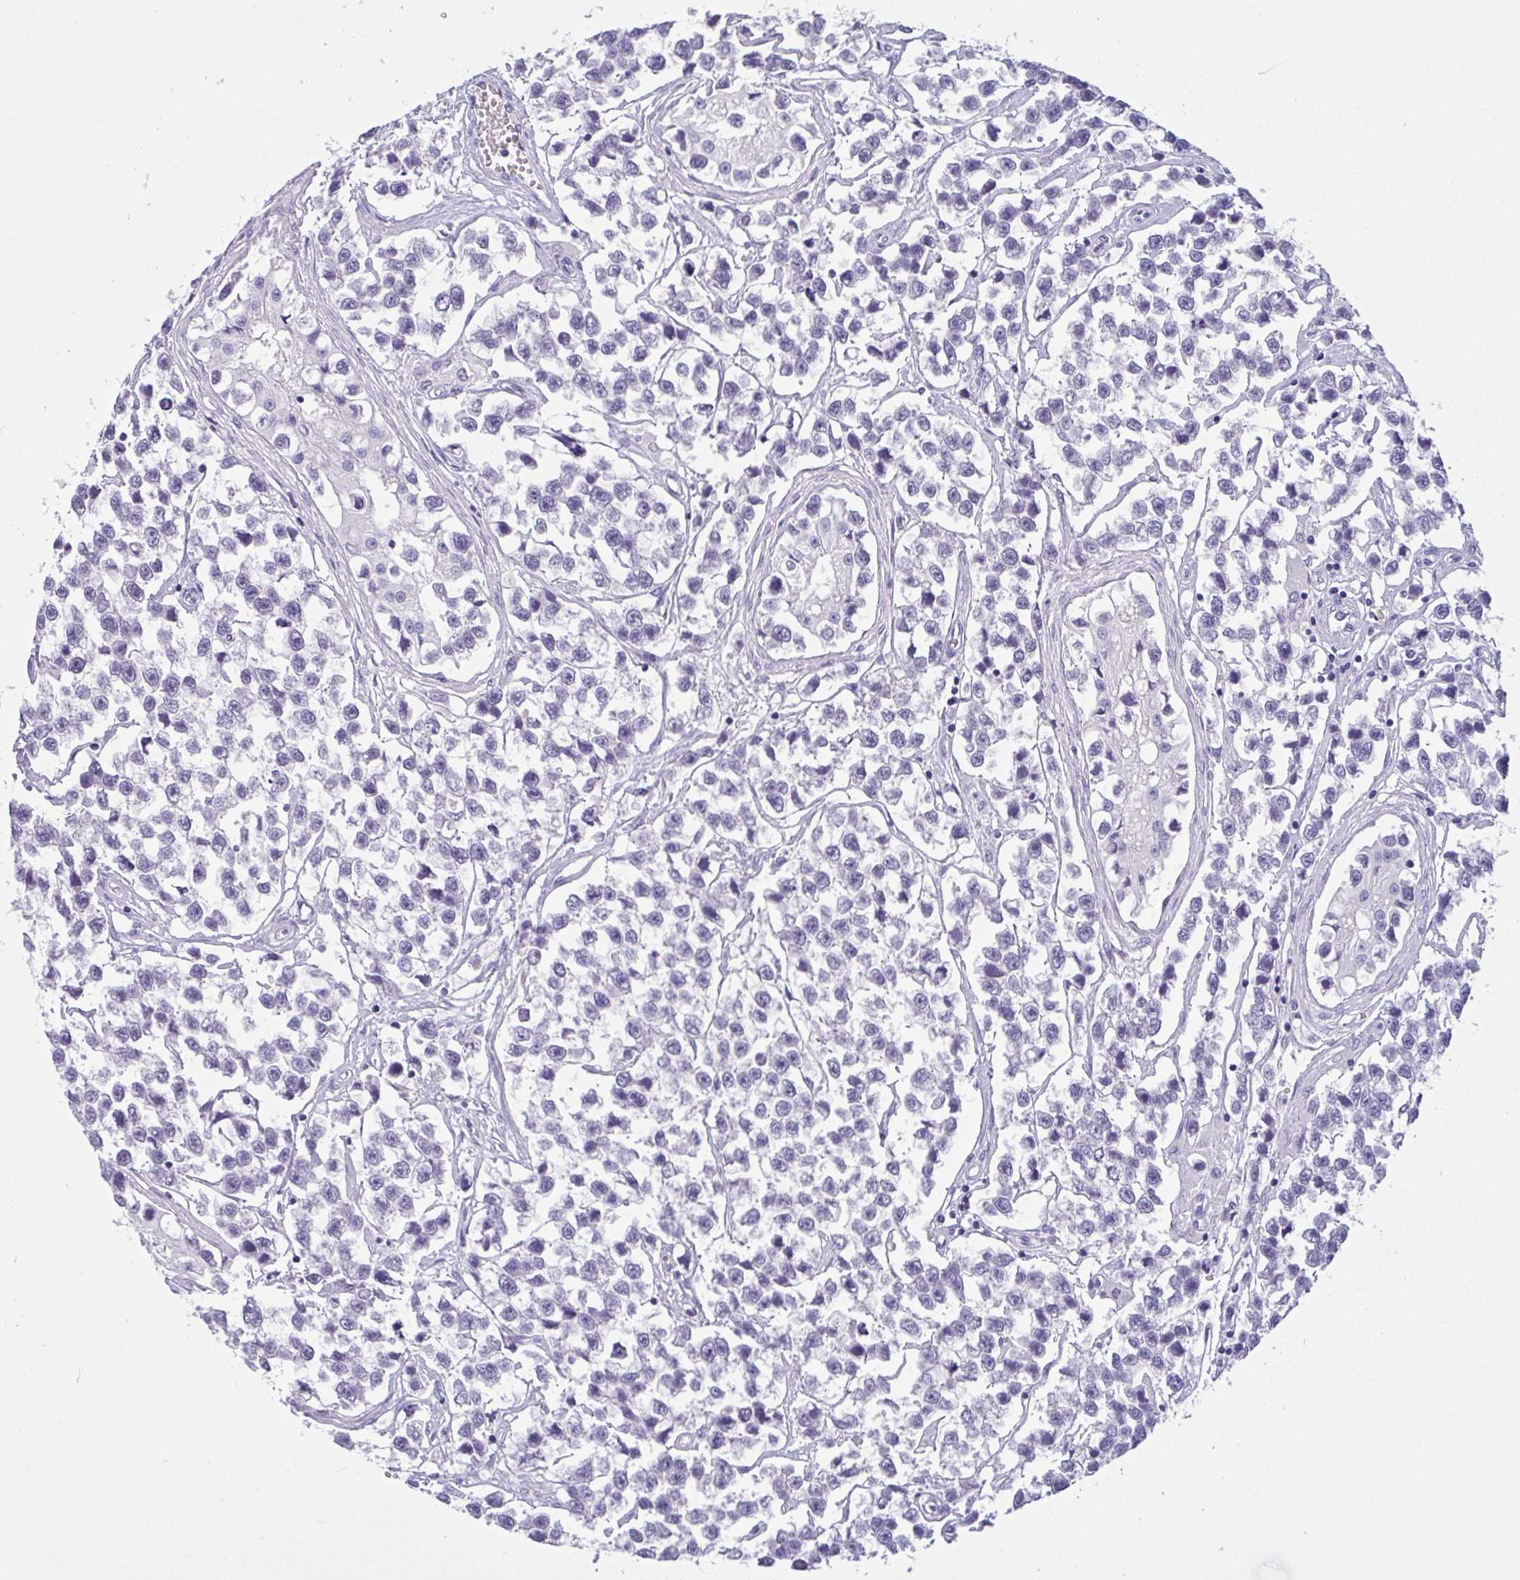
{"staining": {"intensity": "negative", "quantity": "none", "location": "none"}, "tissue": "testis cancer", "cell_type": "Tumor cells", "image_type": "cancer", "snomed": [{"axis": "morphology", "description": "Seminoma, NOS"}, {"axis": "topography", "description": "Testis"}], "caption": "Photomicrograph shows no protein staining in tumor cells of seminoma (testis) tissue.", "gene": "NCF1", "patient": {"sex": "male", "age": 26}}